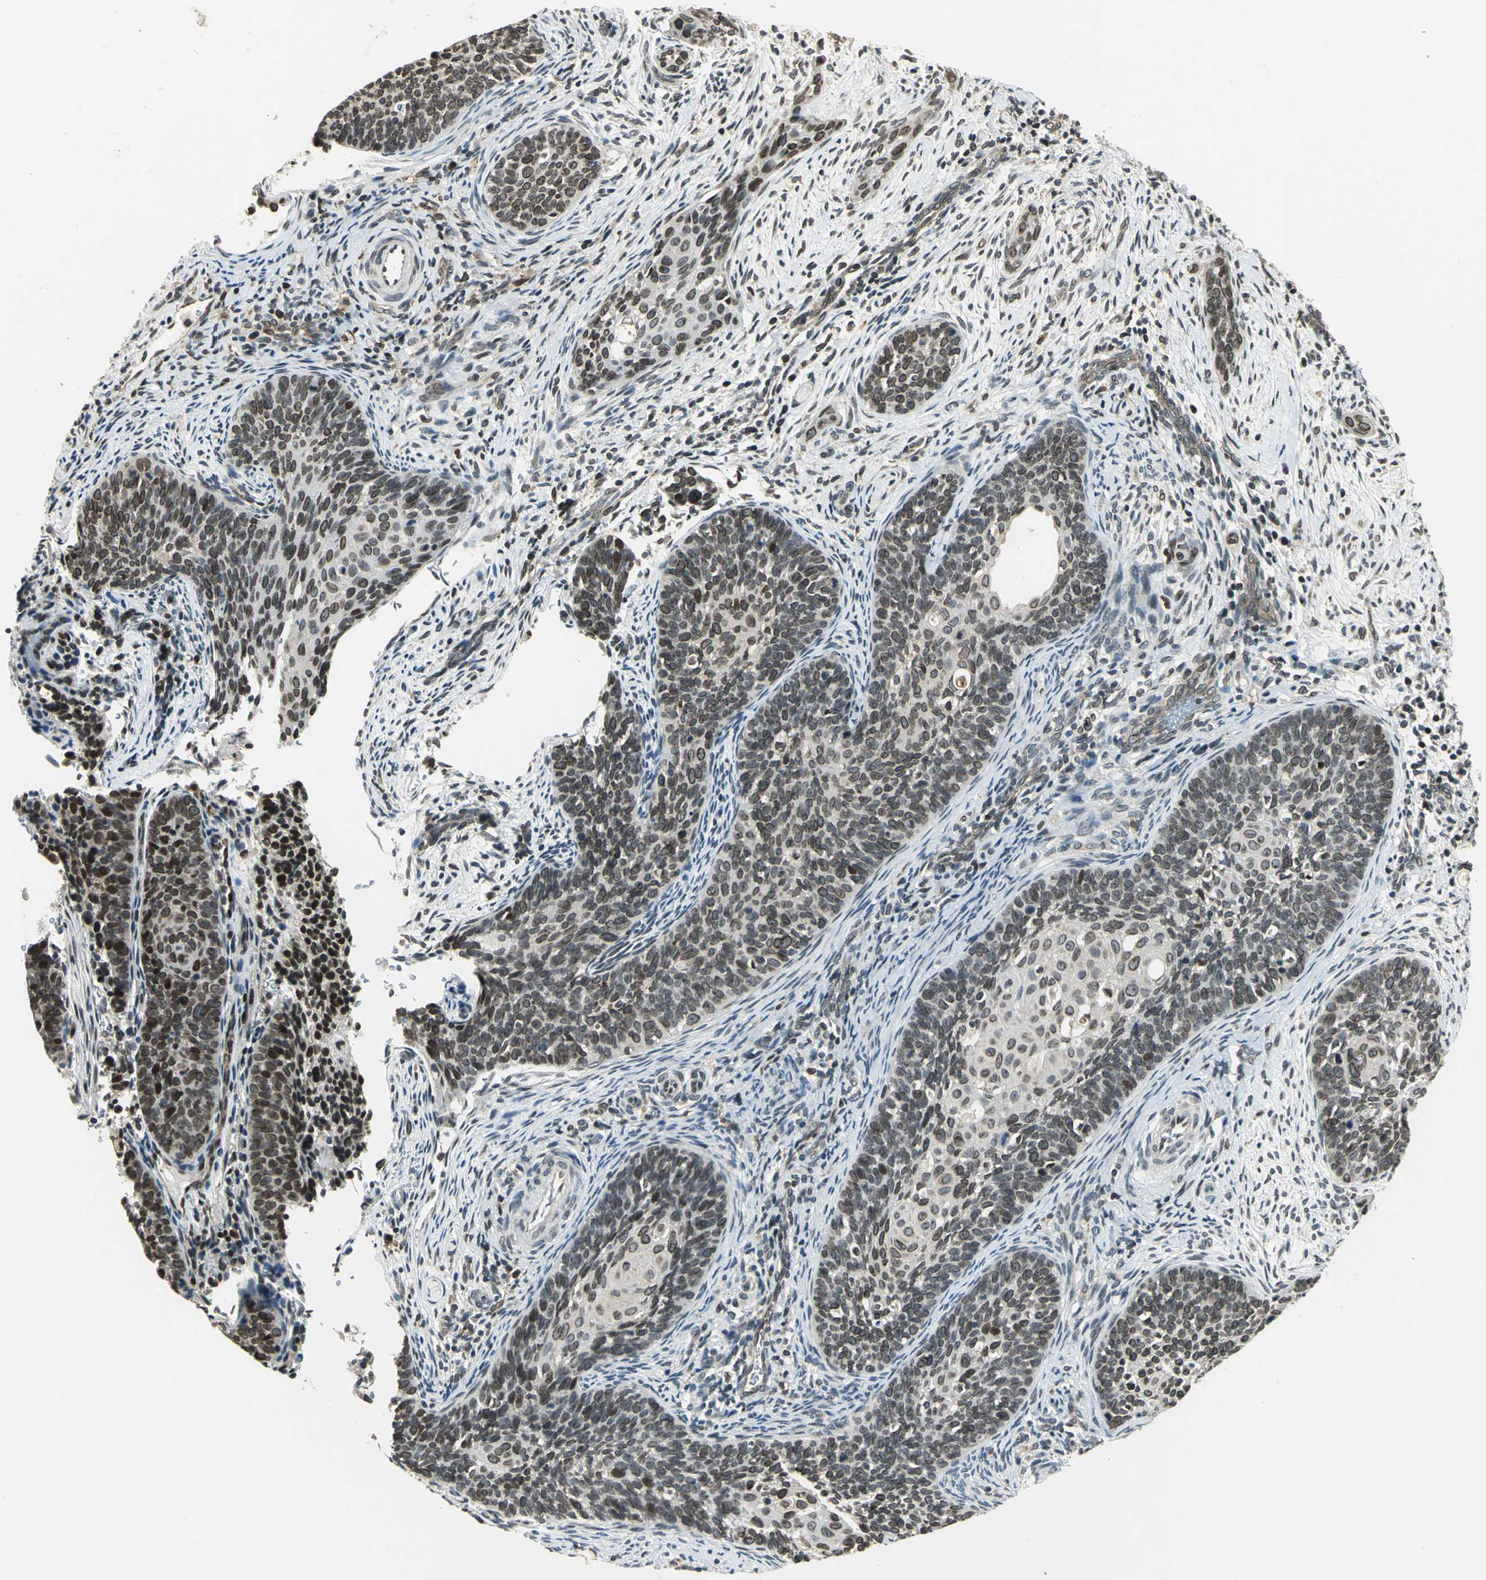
{"staining": {"intensity": "moderate", "quantity": ">75%", "location": "cytoplasmic/membranous,nuclear"}, "tissue": "cervical cancer", "cell_type": "Tumor cells", "image_type": "cancer", "snomed": [{"axis": "morphology", "description": "Squamous cell carcinoma, NOS"}, {"axis": "topography", "description": "Cervix"}], "caption": "Immunohistochemistry (DAB (3,3'-diaminobenzidine)) staining of cervical cancer (squamous cell carcinoma) shows moderate cytoplasmic/membranous and nuclear protein staining in approximately >75% of tumor cells.", "gene": "BRIP1", "patient": {"sex": "female", "age": 33}}